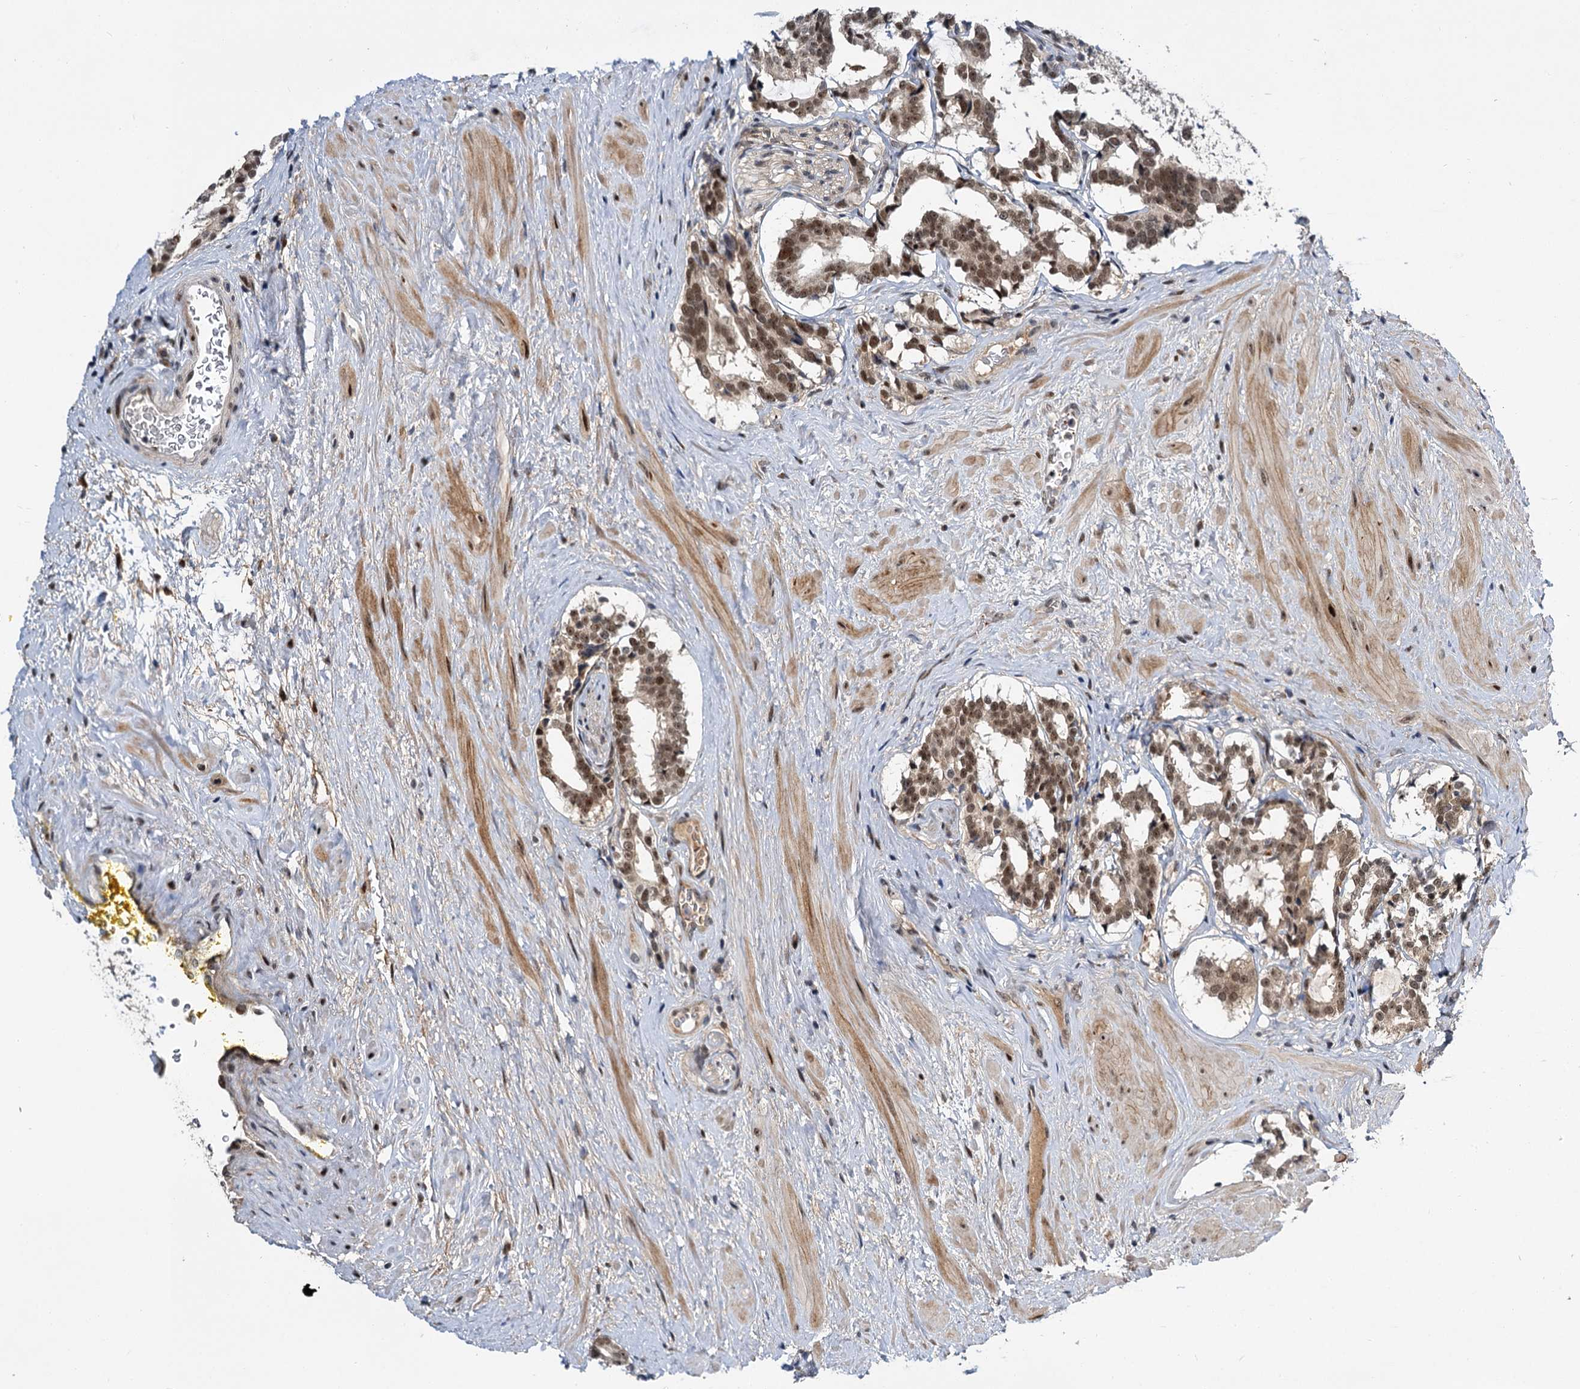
{"staining": {"intensity": "moderate", "quantity": ">75%", "location": "cytoplasmic/membranous,nuclear"}, "tissue": "prostate cancer", "cell_type": "Tumor cells", "image_type": "cancer", "snomed": [{"axis": "morphology", "description": "Adenocarcinoma, High grade"}, {"axis": "topography", "description": "Prostate"}], "caption": "High-grade adenocarcinoma (prostate) stained with IHC exhibits moderate cytoplasmic/membranous and nuclear expression in approximately >75% of tumor cells.", "gene": "MBD6", "patient": {"sex": "male", "age": 58}}